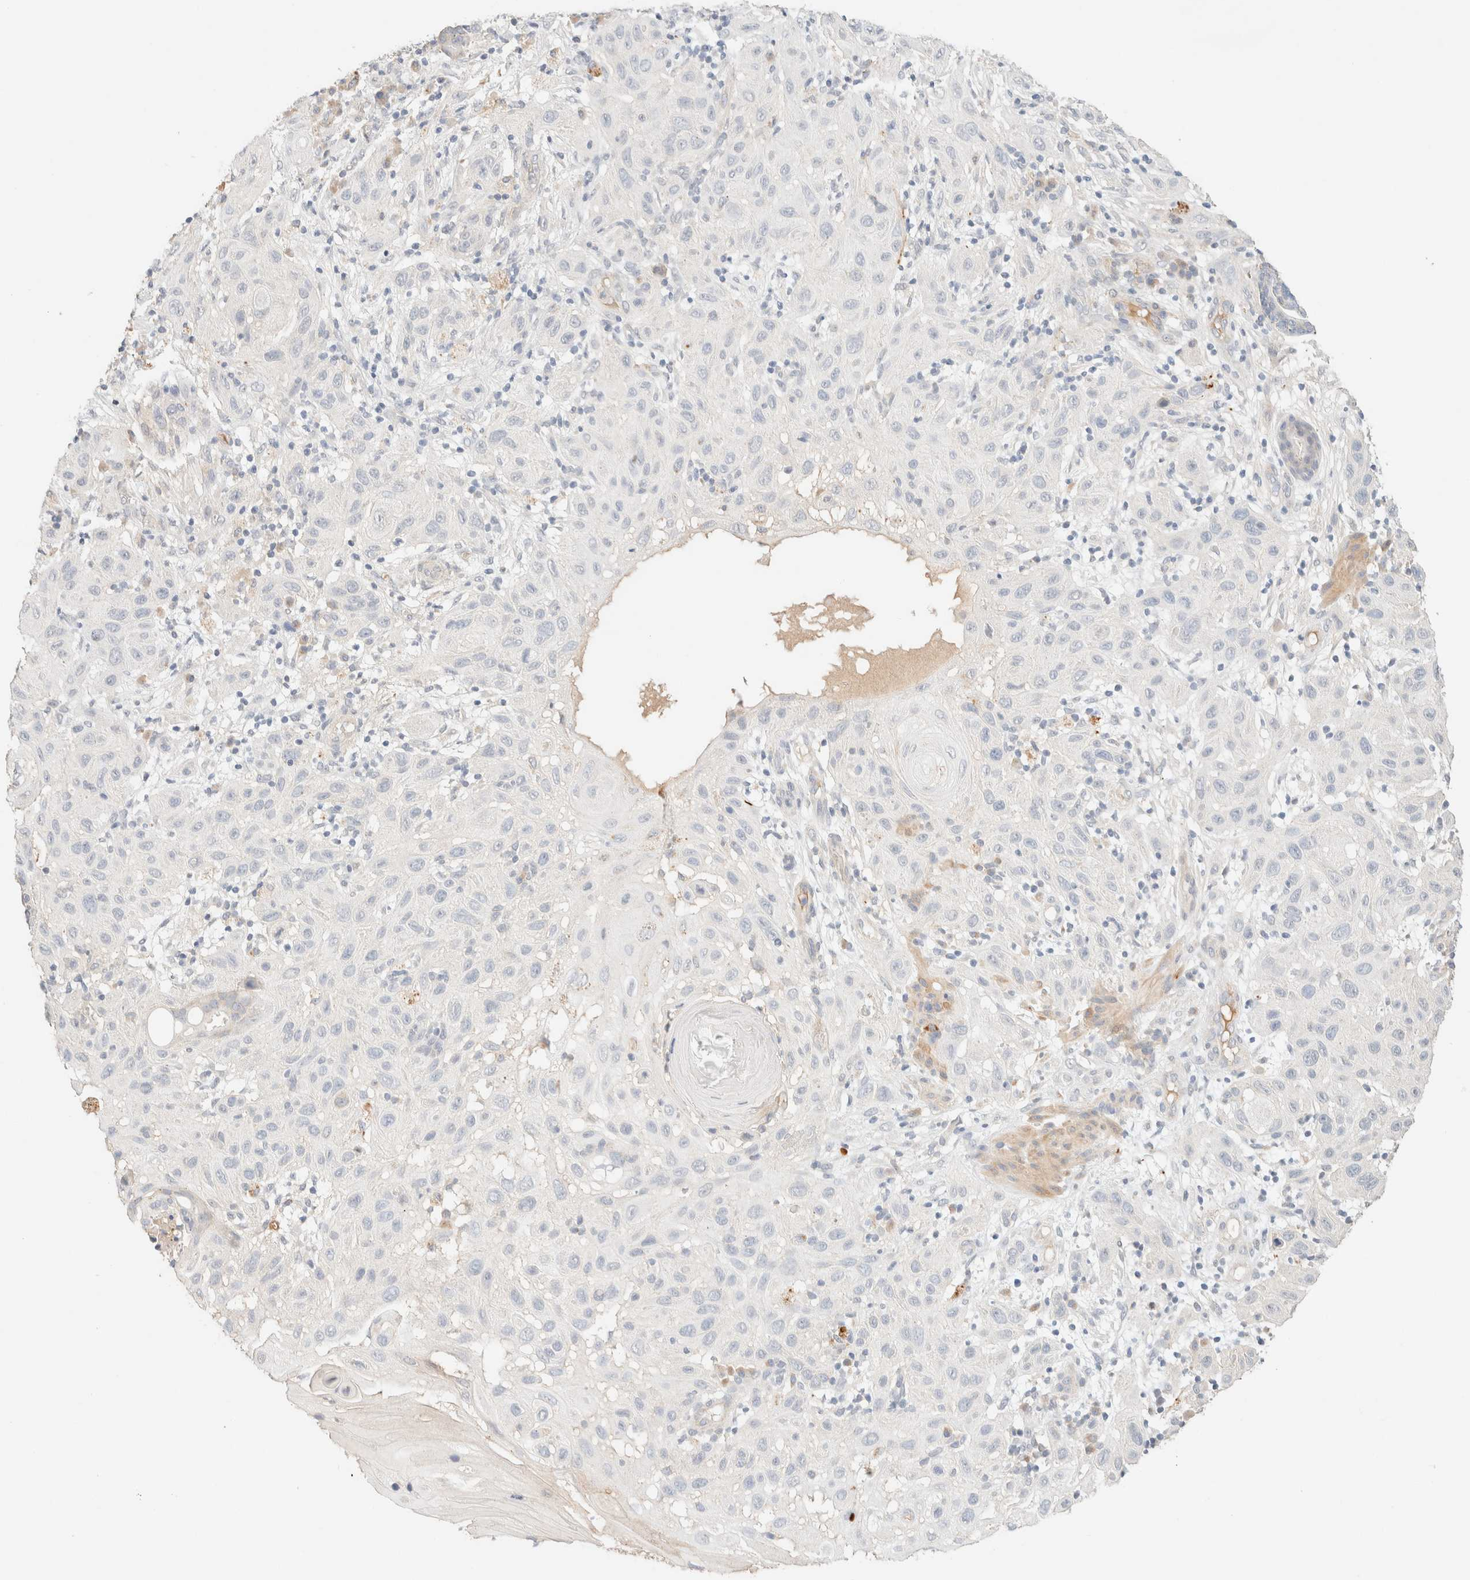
{"staining": {"intensity": "negative", "quantity": "none", "location": "none"}, "tissue": "skin cancer", "cell_type": "Tumor cells", "image_type": "cancer", "snomed": [{"axis": "morphology", "description": "Normal tissue, NOS"}, {"axis": "morphology", "description": "Squamous cell carcinoma, NOS"}, {"axis": "topography", "description": "Skin"}], "caption": "DAB (3,3'-diaminobenzidine) immunohistochemical staining of human skin cancer (squamous cell carcinoma) shows no significant staining in tumor cells.", "gene": "SNTB1", "patient": {"sex": "female", "age": 96}}